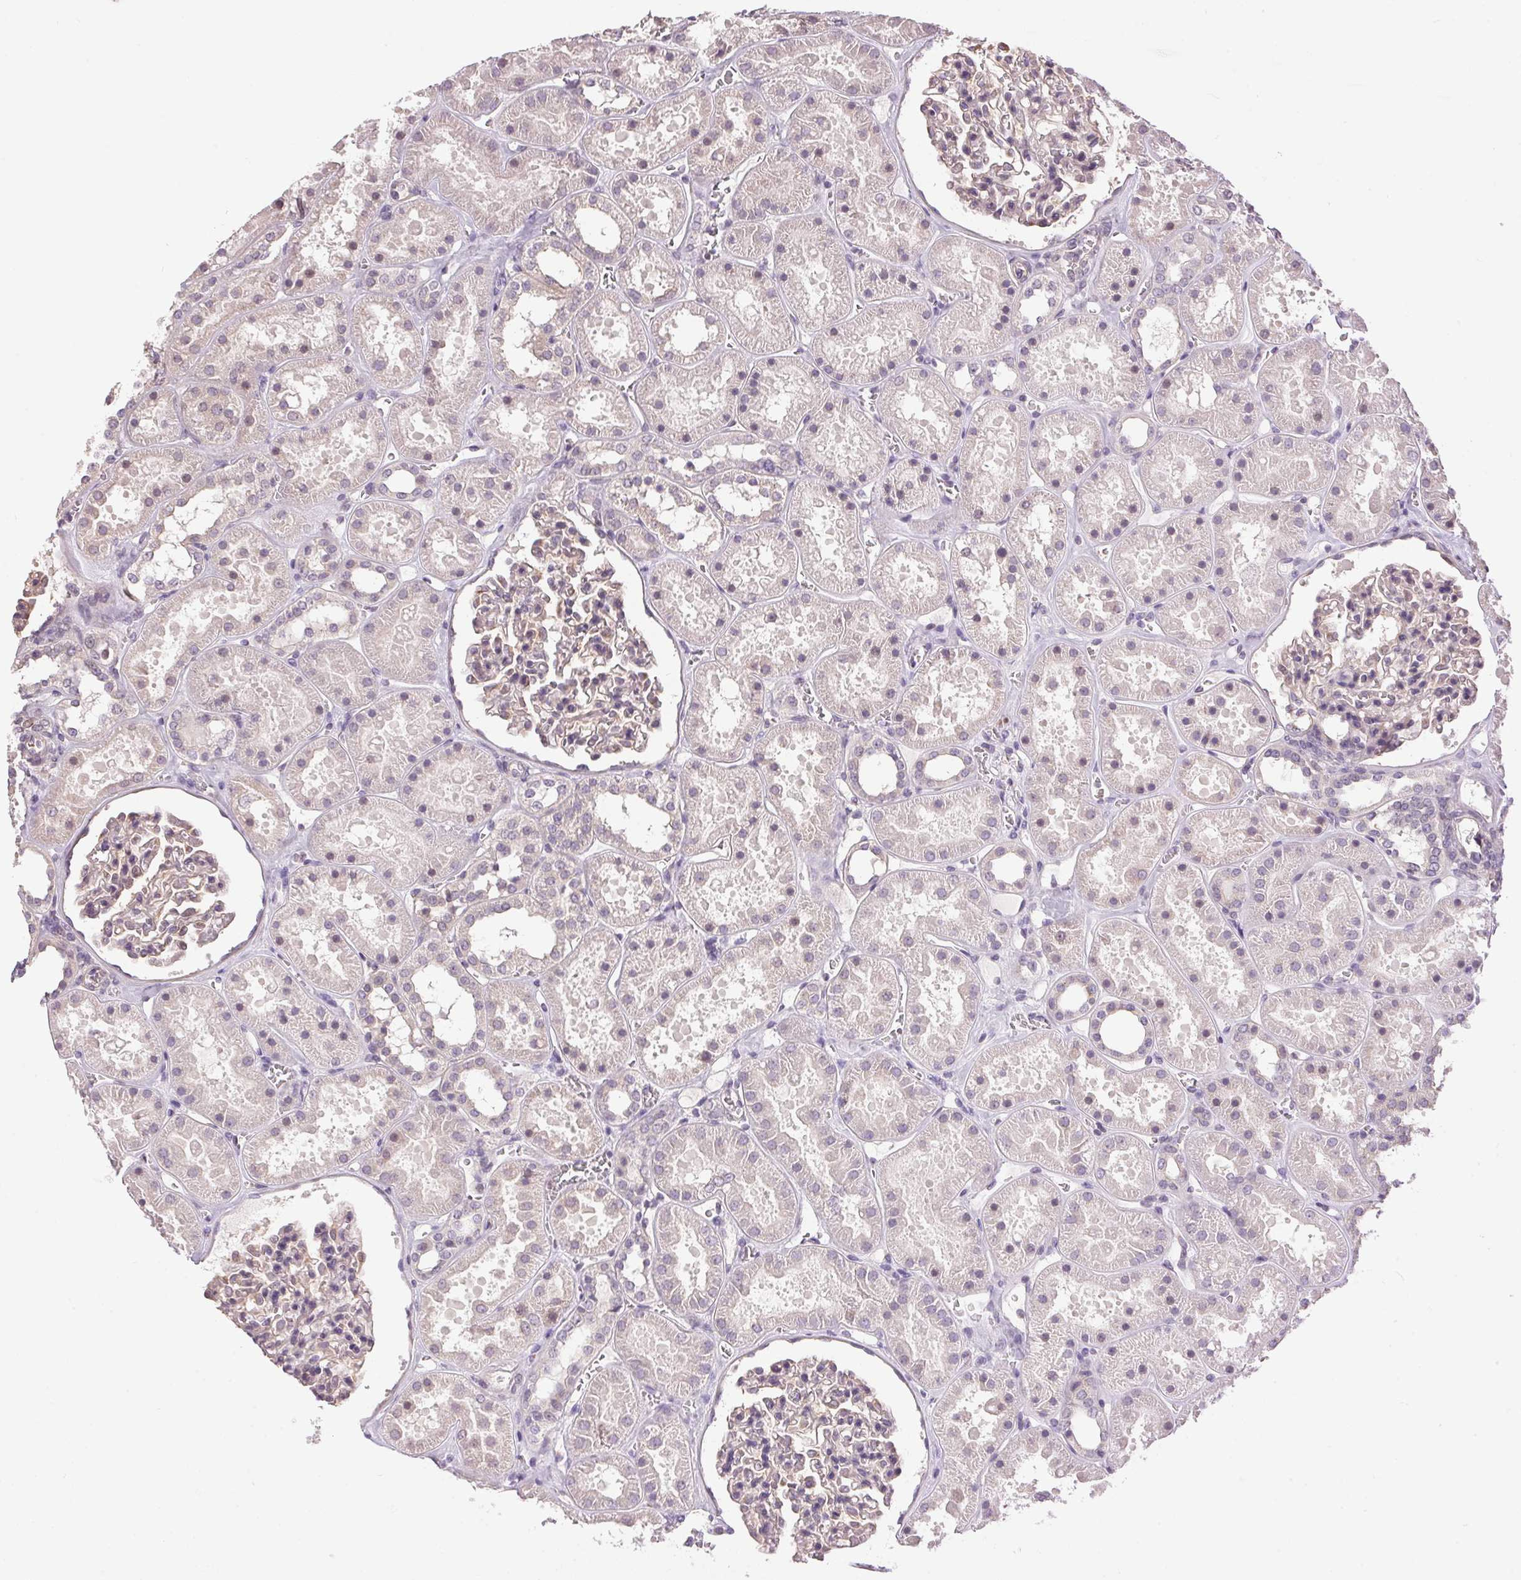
{"staining": {"intensity": "weak", "quantity": "<25%", "location": "cytoplasmic/membranous"}, "tissue": "kidney", "cell_type": "Cells in glomeruli", "image_type": "normal", "snomed": [{"axis": "morphology", "description": "Normal tissue, NOS"}, {"axis": "topography", "description": "Kidney"}], "caption": "Kidney was stained to show a protein in brown. There is no significant staining in cells in glomeruli.", "gene": "GOLPH3", "patient": {"sex": "female", "age": 41}}